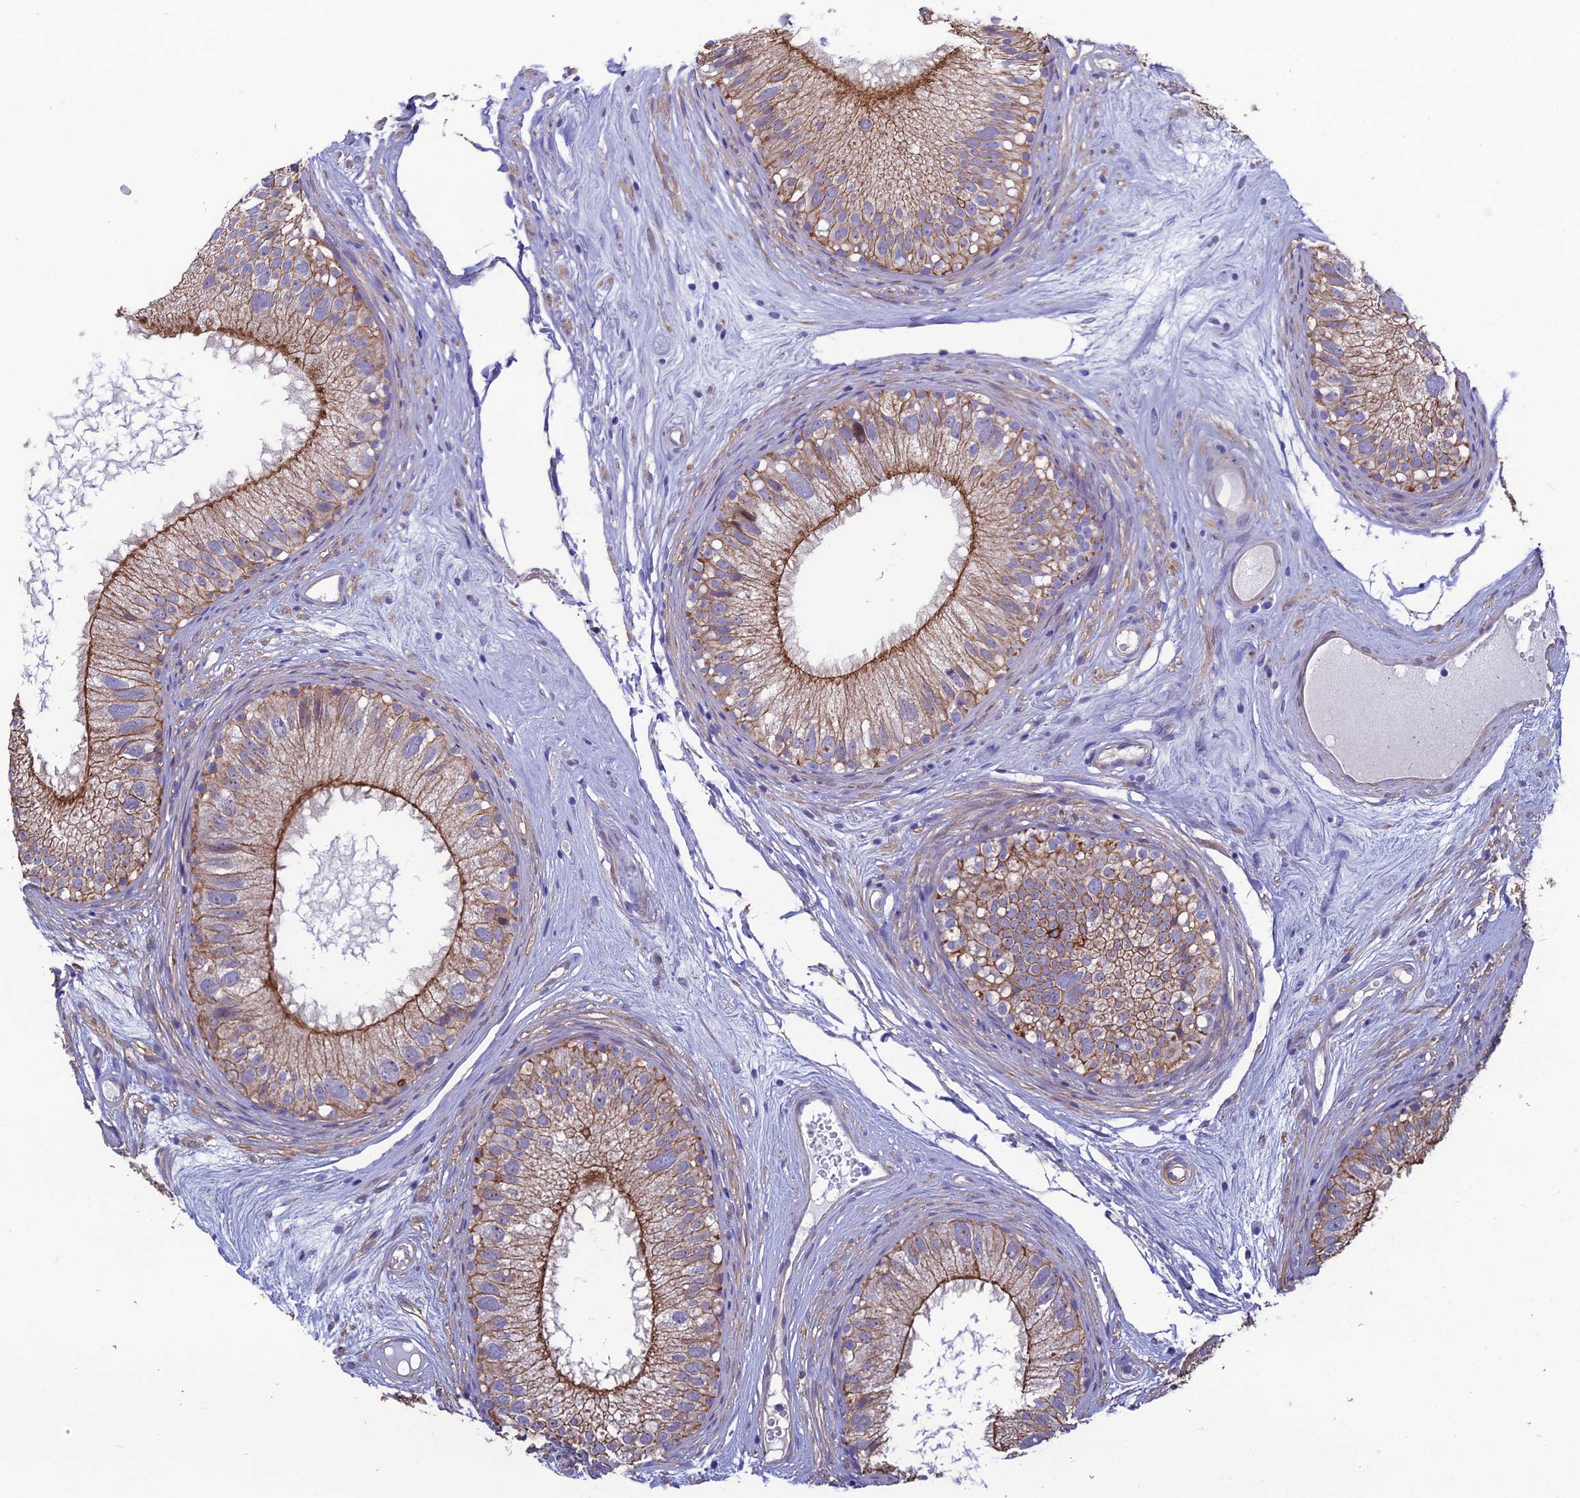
{"staining": {"intensity": "moderate", "quantity": ">75%", "location": "cytoplasmic/membranous"}, "tissue": "epididymis", "cell_type": "Glandular cells", "image_type": "normal", "snomed": [{"axis": "morphology", "description": "Normal tissue, NOS"}, {"axis": "topography", "description": "Epididymis"}], "caption": "An immunohistochemistry photomicrograph of normal tissue is shown. Protein staining in brown labels moderate cytoplasmic/membranous positivity in epididymis within glandular cells. The staining is performed using DAB (3,3'-diaminobenzidine) brown chromogen to label protein expression. The nuclei are counter-stained blue using hematoxylin.", "gene": "LZTS2", "patient": {"sex": "male", "age": 77}}